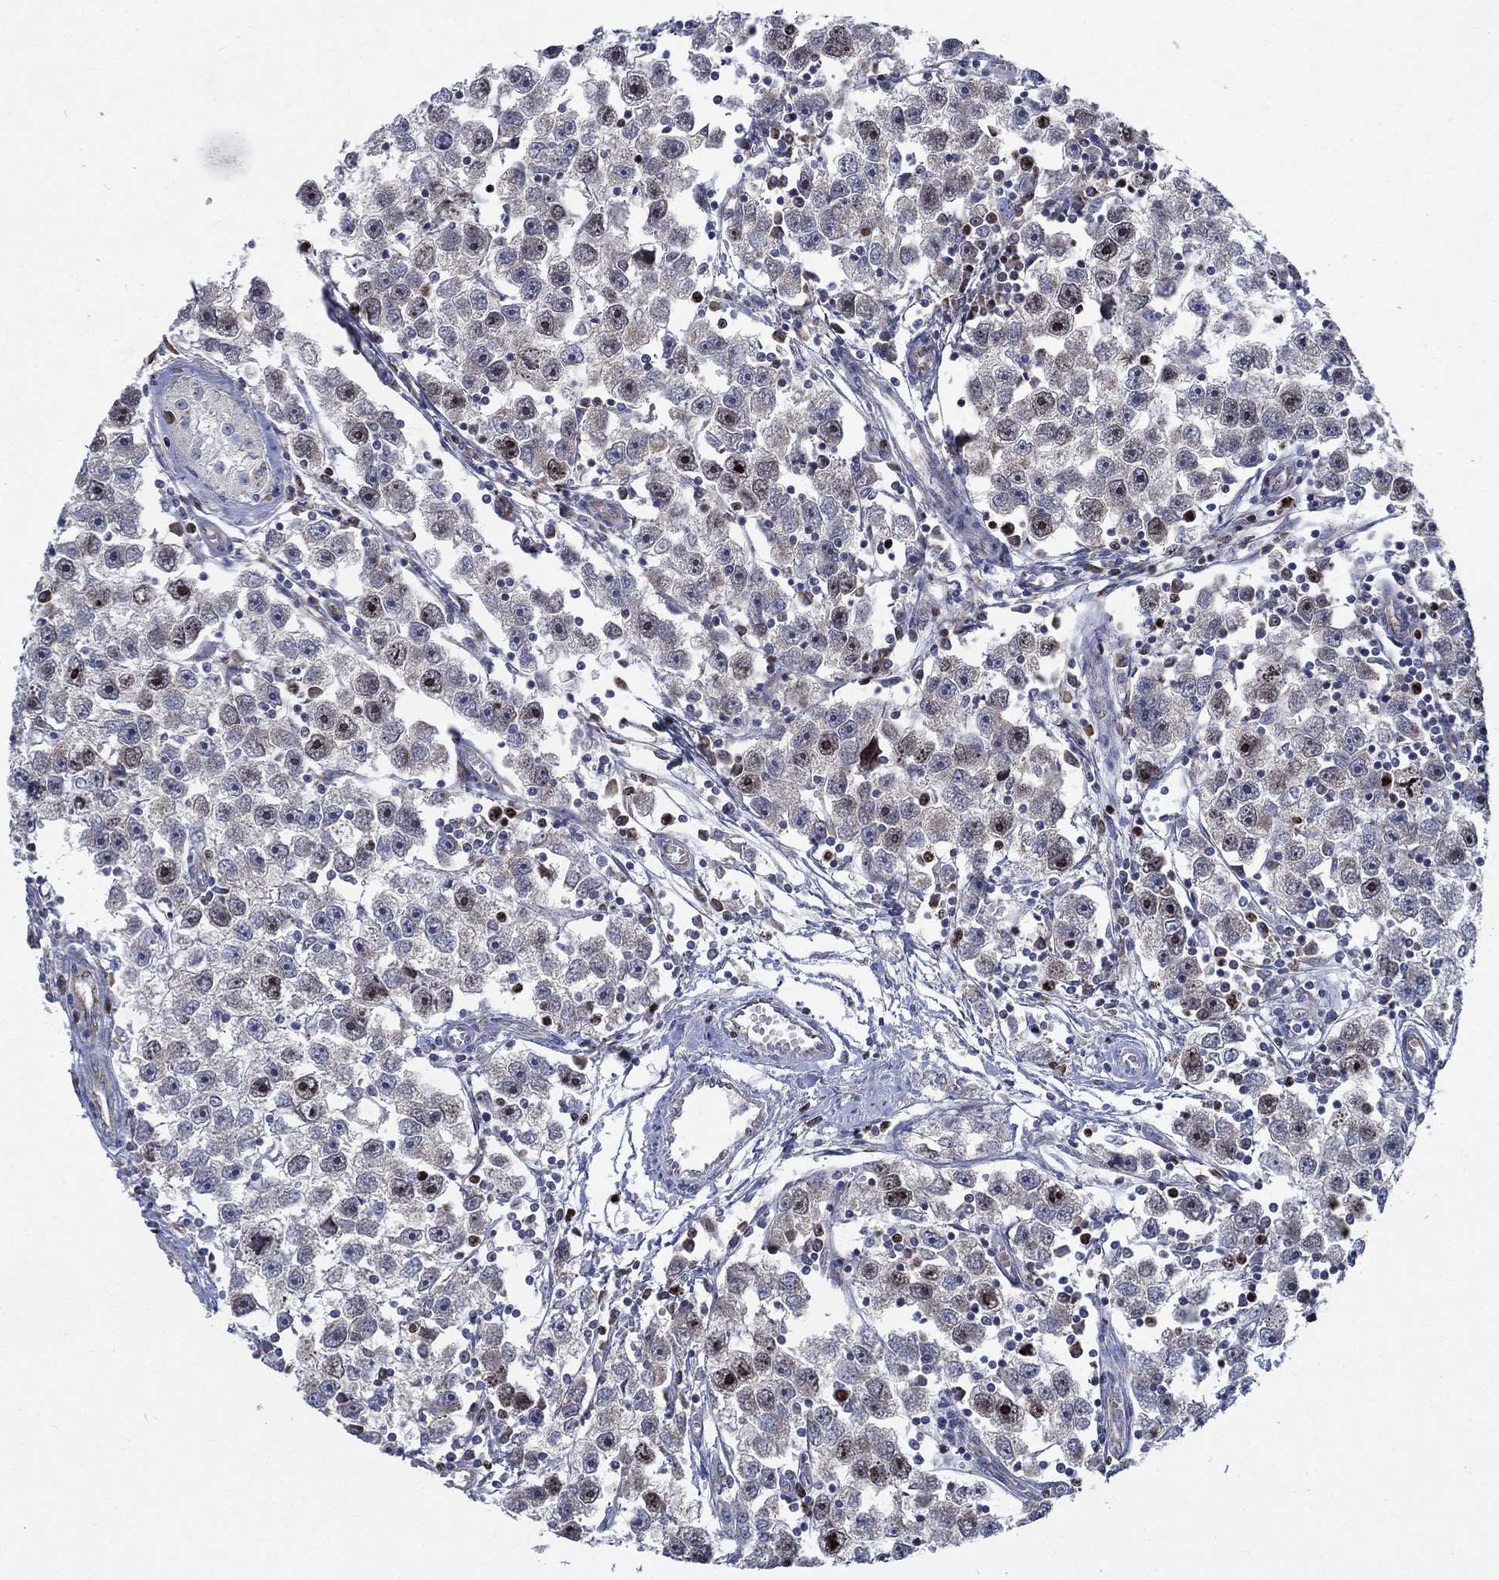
{"staining": {"intensity": "negative", "quantity": "none", "location": "none"}, "tissue": "testis cancer", "cell_type": "Tumor cells", "image_type": "cancer", "snomed": [{"axis": "morphology", "description": "Seminoma, NOS"}, {"axis": "topography", "description": "Testis"}], "caption": "Immunohistochemical staining of human seminoma (testis) displays no significant staining in tumor cells.", "gene": "MMP24", "patient": {"sex": "male", "age": 30}}